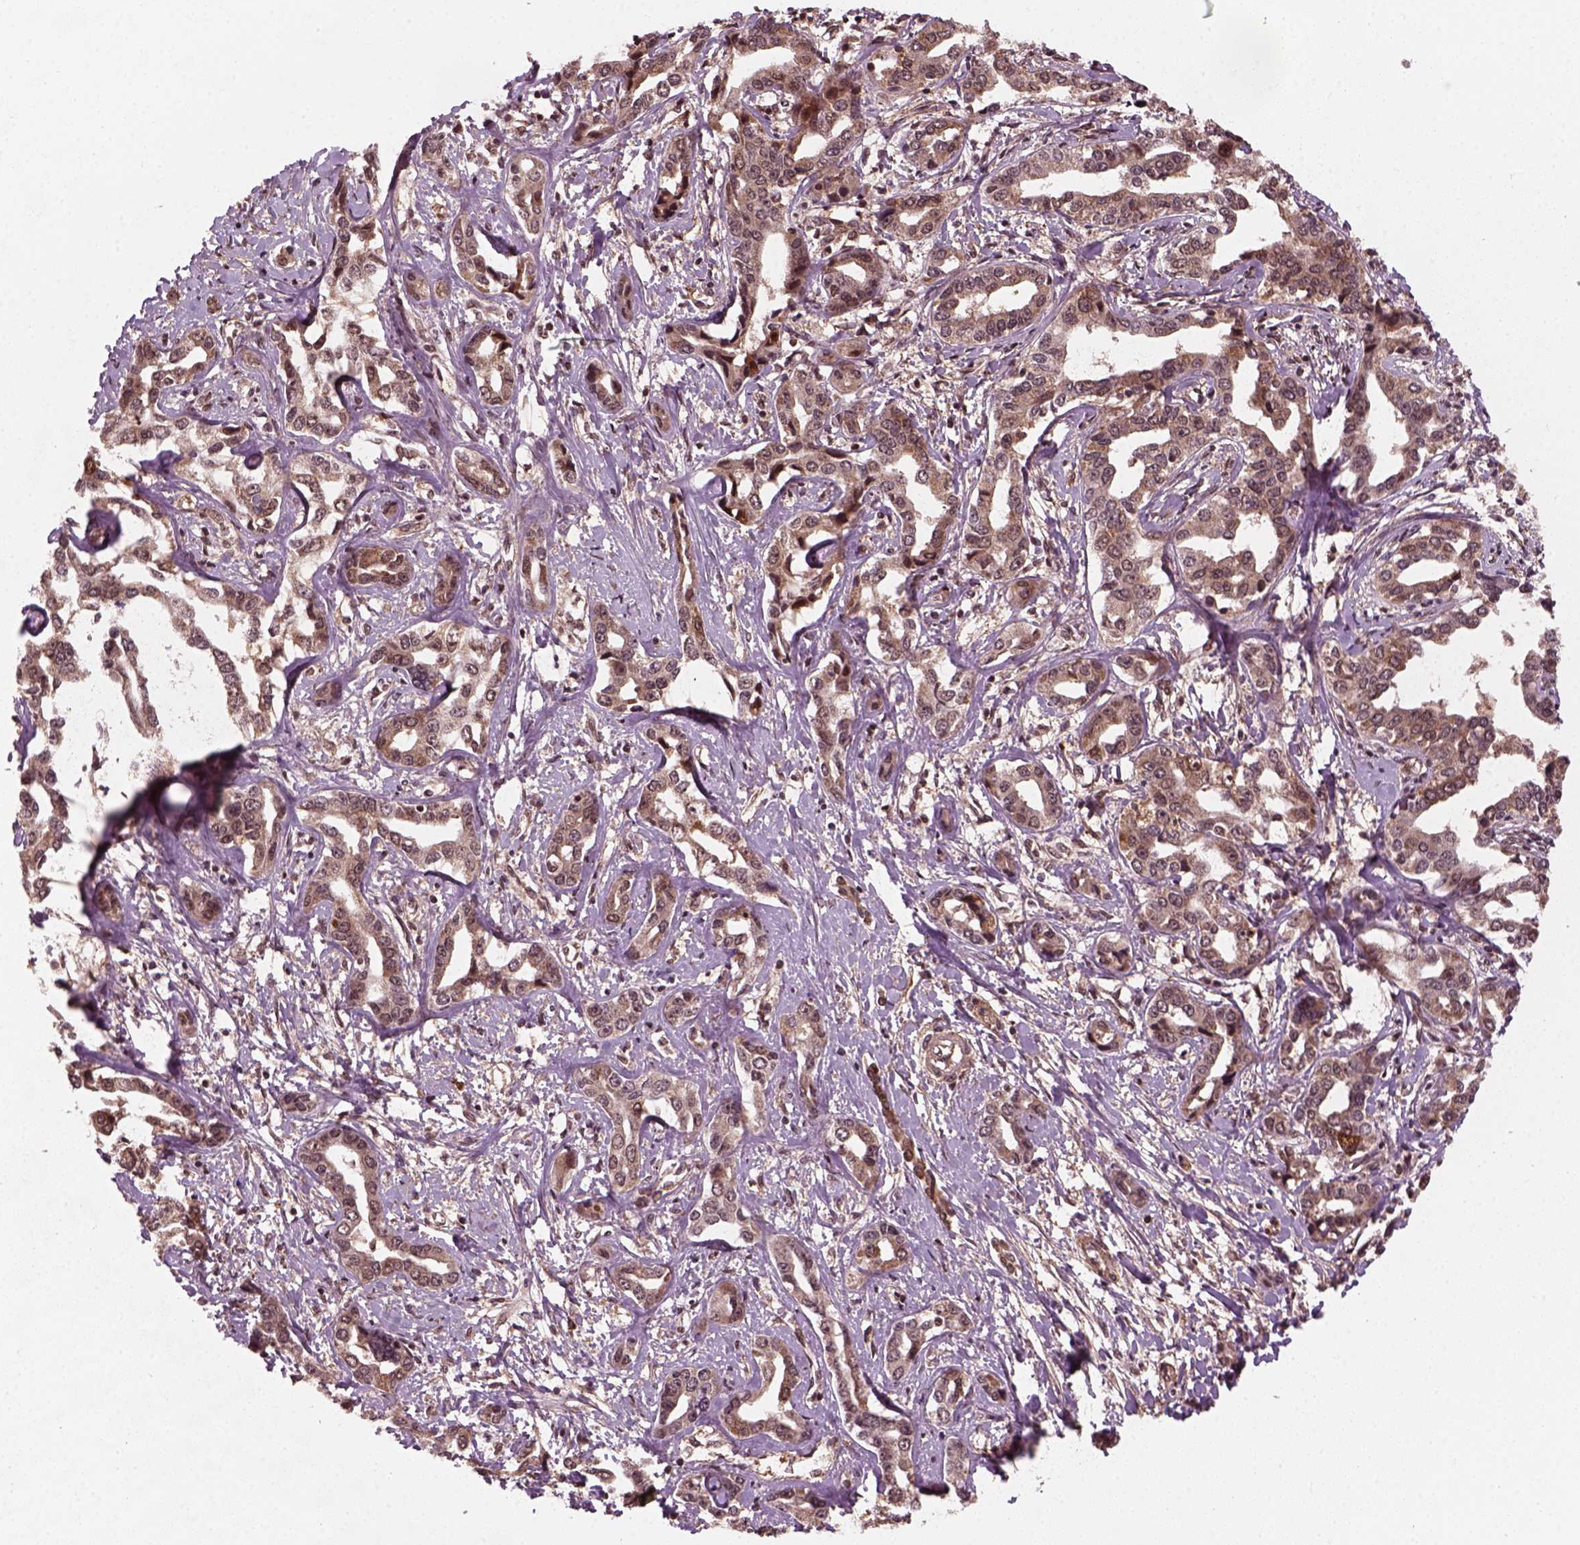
{"staining": {"intensity": "moderate", "quantity": ">75%", "location": "cytoplasmic/membranous"}, "tissue": "liver cancer", "cell_type": "Tumor cells", "image_type": "cancer", "snomed": [{"axis": "morphology", "description": "Cholangiocarcinoma"}, {"axis": "topography", "description": "Liver"}], "caption": "Brown immunohistochemical staining in liver cancer (cholangiocarcinoma) displays moderate cytoplasmic/membranous expression in about >75% of tumor cells. (DAB (3,3'-diaminobenzidine) IHC, brown staining for protein, blue staining for nuclei).", "gene": "NUDT9", "patient": {"sex": "male", "age": 59}}